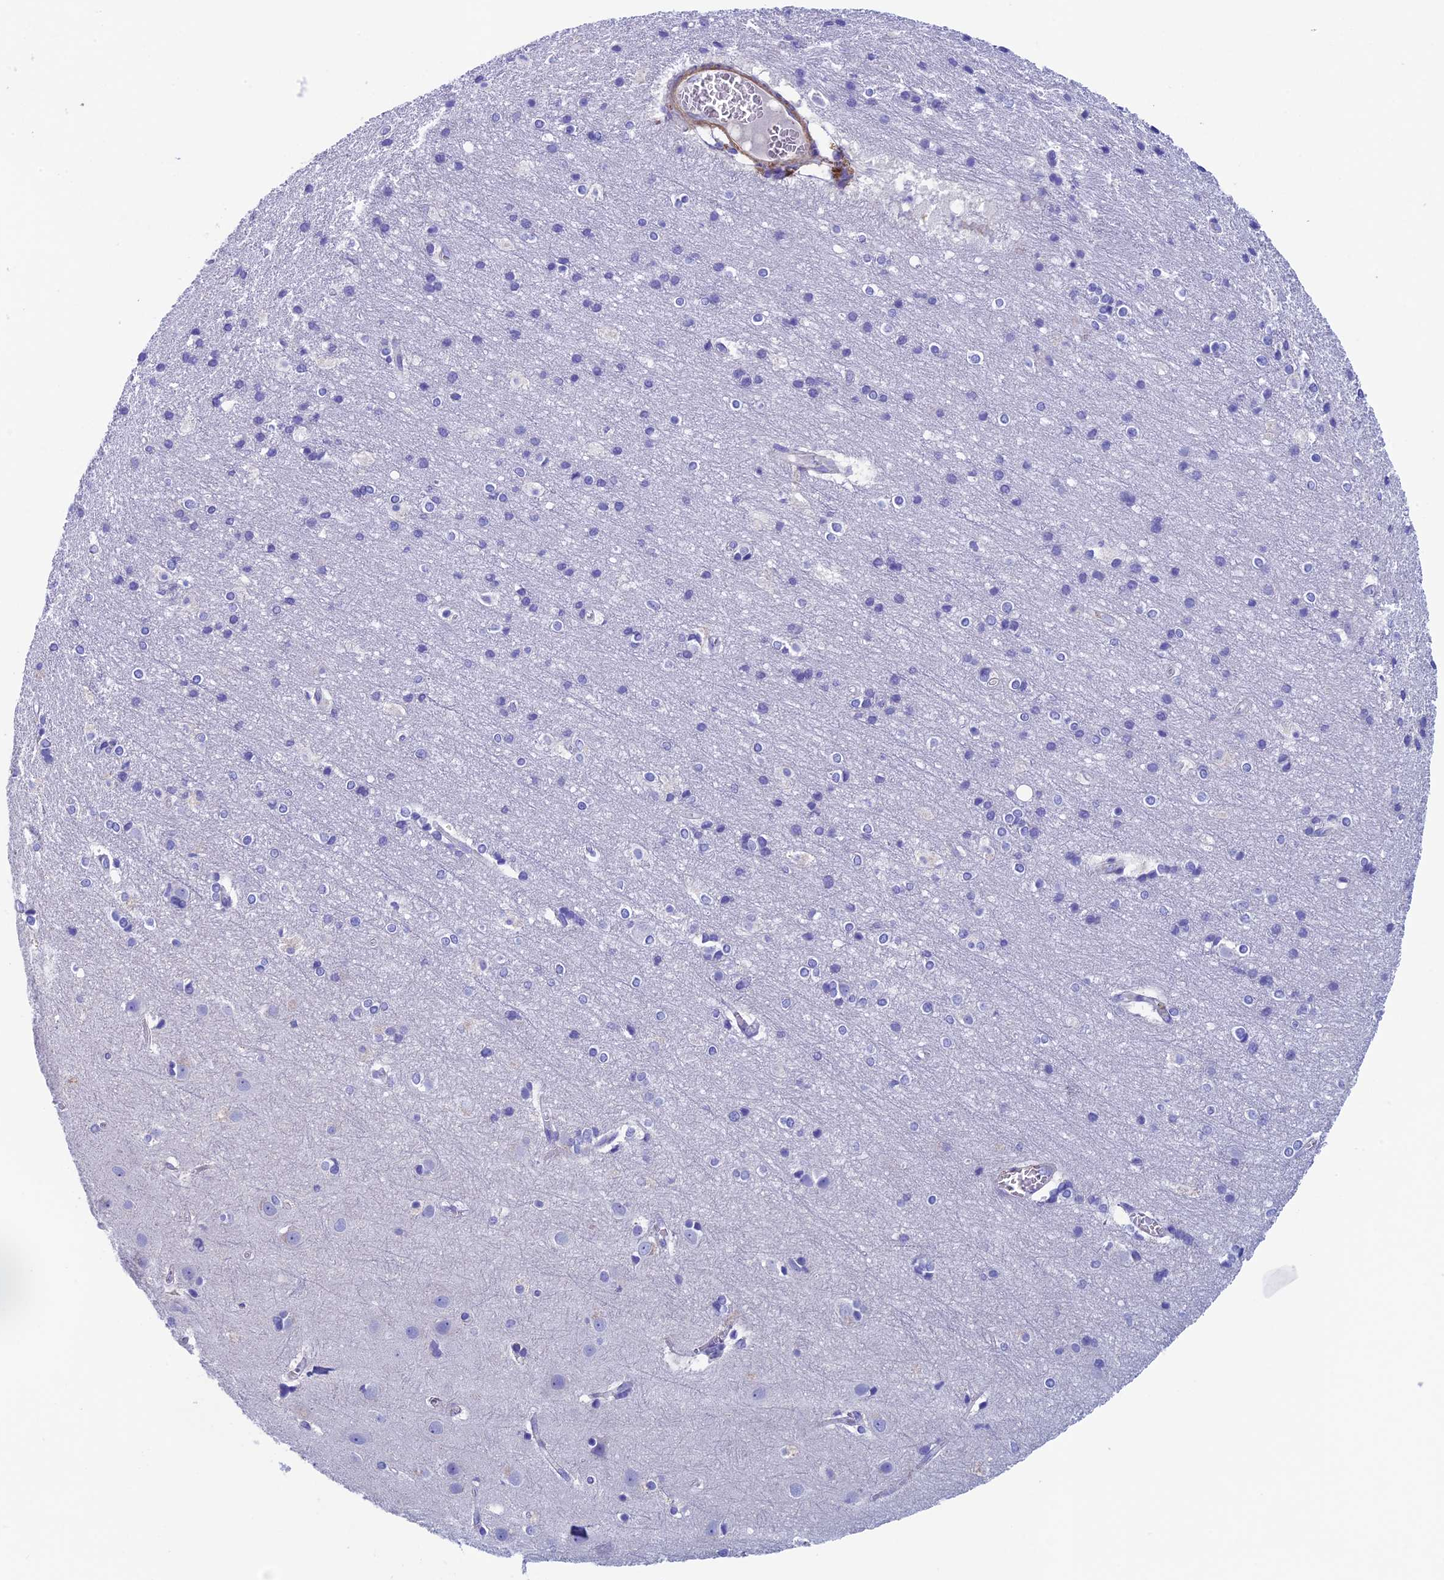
{"staining": {"intensity": "negative", "quantity": "none", "location": "none"}, "tissue": "cerebral cortex", "cell_type": "Endothelial cells", "image_type": "normal", "snomed": [{"axis": "morphology", "description": "Normal tissue, NOS"}, {"axis": "topography", "description": "Cerebral cortex"}], "caption": "Immunohistochemistry (IHC) photomicrograph of unremarkable cerebral cortex: human cerebral cortex stained with DAB (3,3'-diaminobenzidine) reveals no significant protein positivity in endothelial cells.", "gene": "ADH7", "patient": {"sex": "male", "age": 54}}